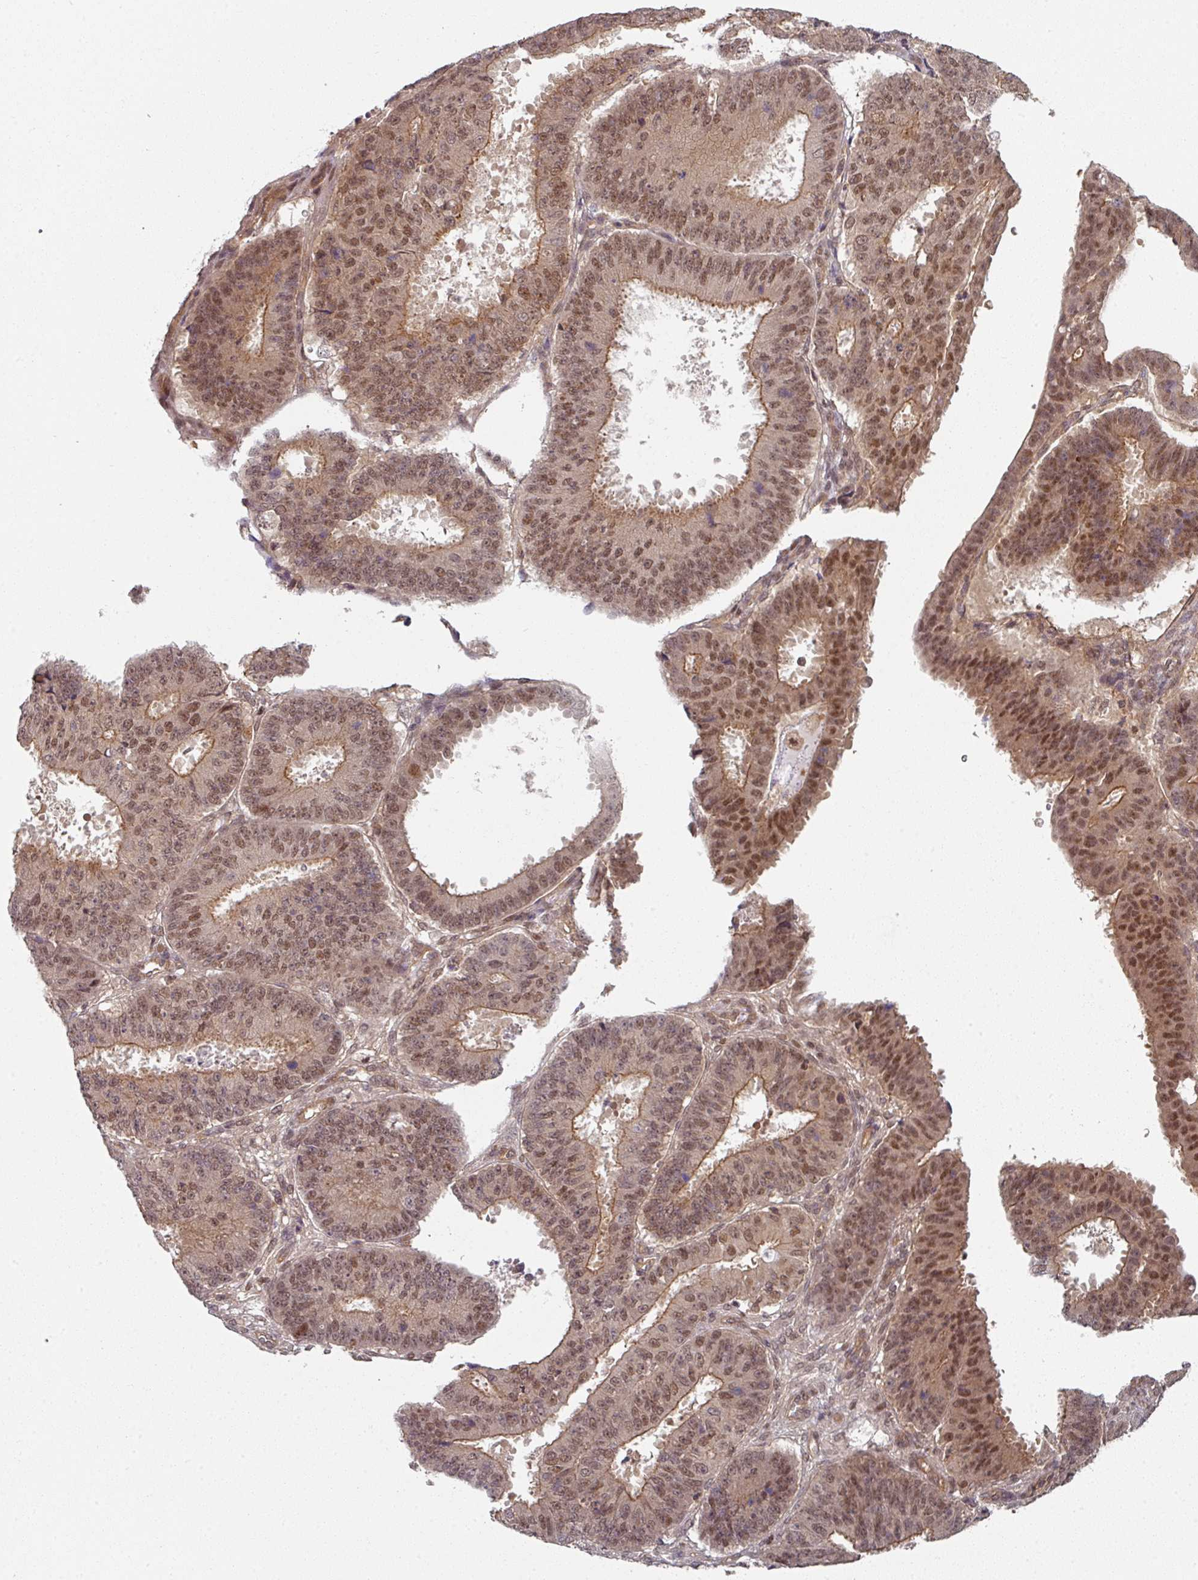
{"staining": {"intensity": "moderate", "quantity": ">75%", "location": "cytoplasmic/membranous,nuclear"}, "tissue": "ovarian cancer", "cell_type": "Tumor cells", "image_type": "cancer", "snomed": [{"axis": "morphology", "description": "Carcinoma, endometroid"}, {"axis": "topography", "description": "Appendix"}, {"axis": "topography", "description": "Ovary"}], "caption": "A brown stain labels moderate cytoplasmic/membranous and nuclear staining of a protein in endometroid carcinoma (ovarian) tumor cells.", "gene": "PSME3IP1", "patient": {"sex": "female", "age": 42}}